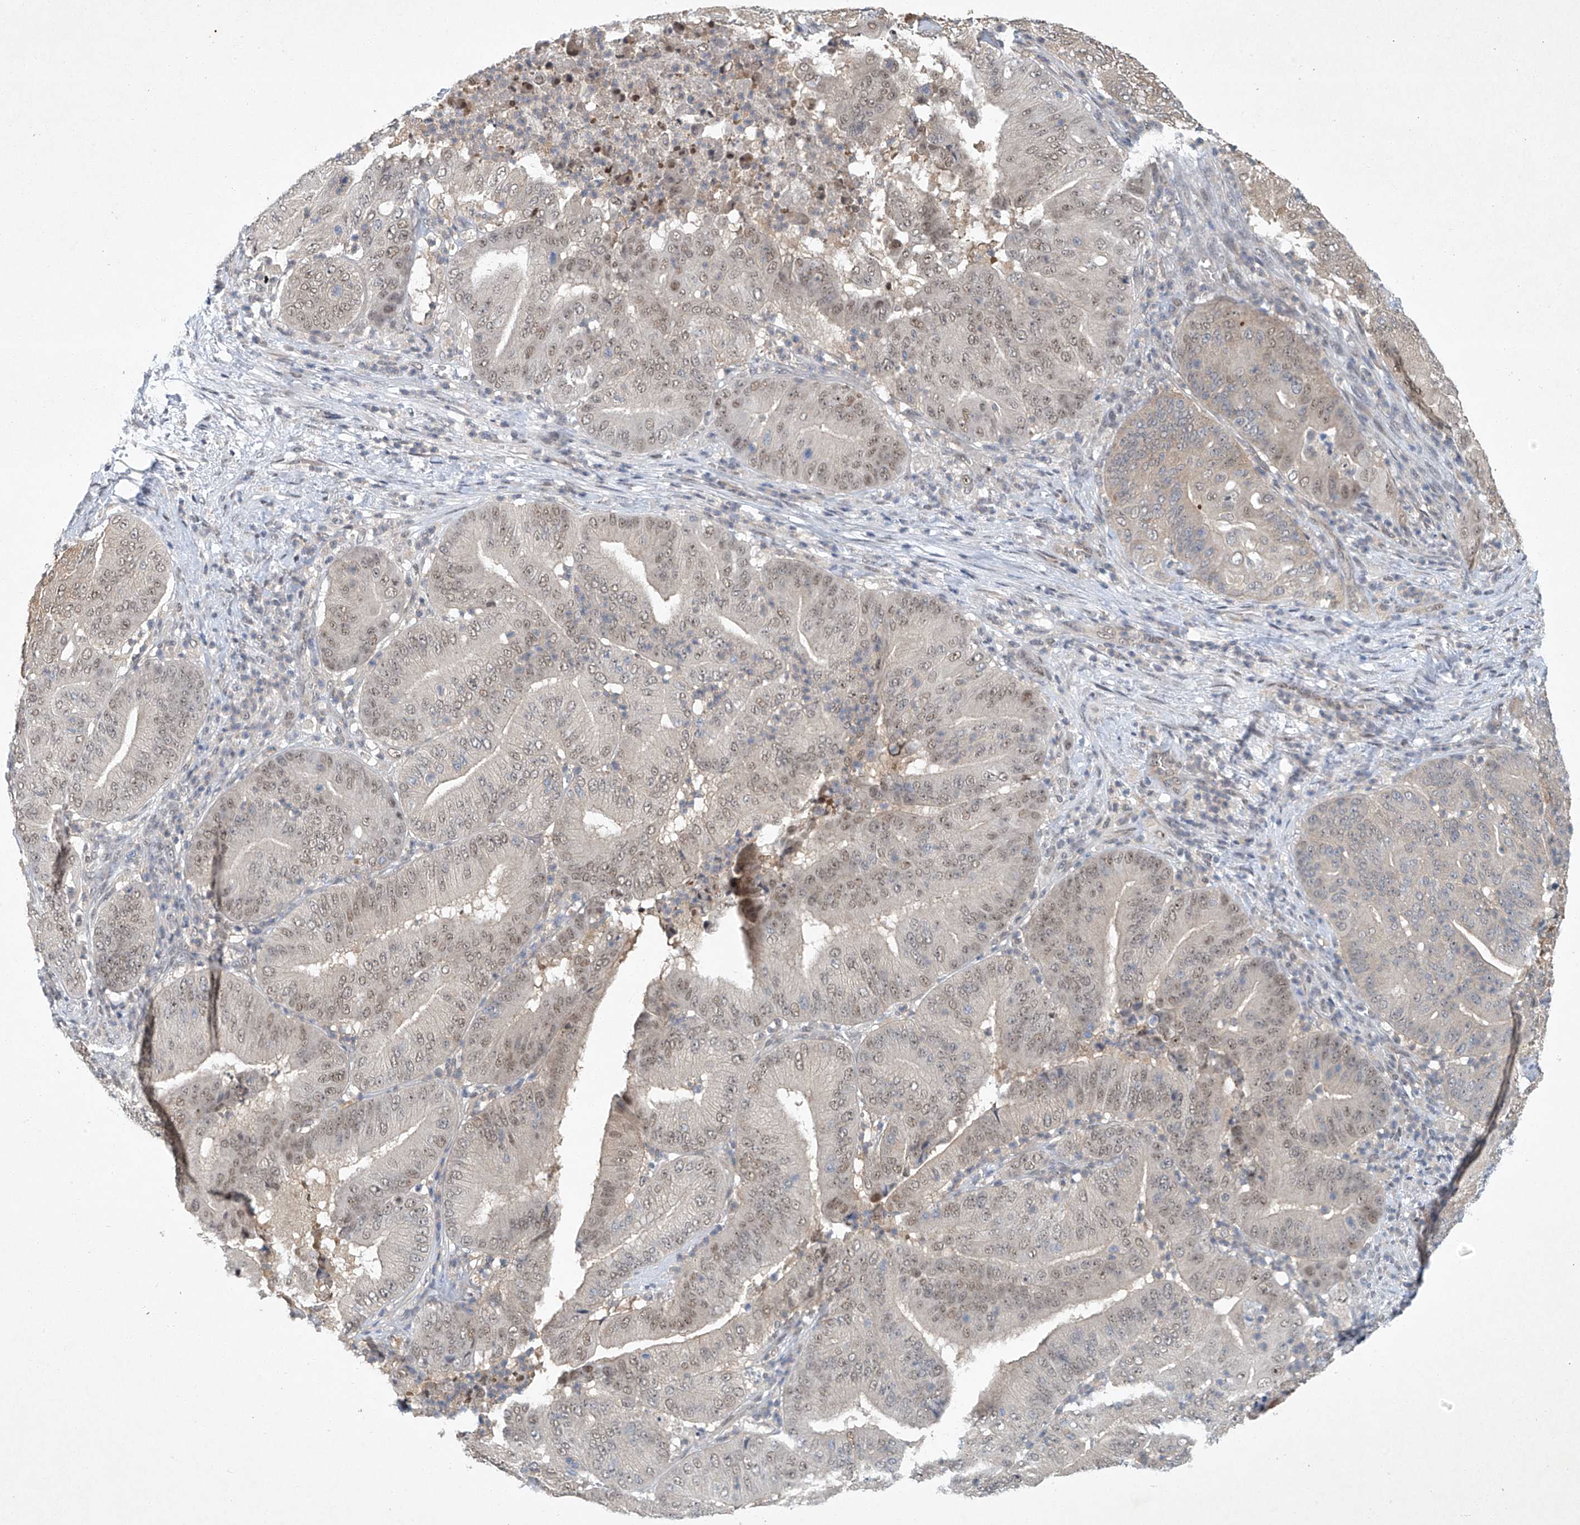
{"staining": {"intensity": "weak", "quantity": ">75%", "location": "nuclear"}, "tissue": "pancreatic cancer", "cell_type": "Tumor cells", "image_type": "cancer", "snomed": [{"axis": "morphology", "description": "Adenocarcinoma, NOS"}, {"axis": "topography", "description": "Pancreas"}], "caption": "The image displays immunohistochemical staining of adenocarcinoma (pancreatic). There is weak nuclear positivity is appreciated in approximately >75% of tumor cells. Using DAB (brown) and hematoxylin (blue) stains, captured at high magnification using brightfield microscopy.", "gene": "TAF8", "patient": {"sex": "female", "age": 77}}